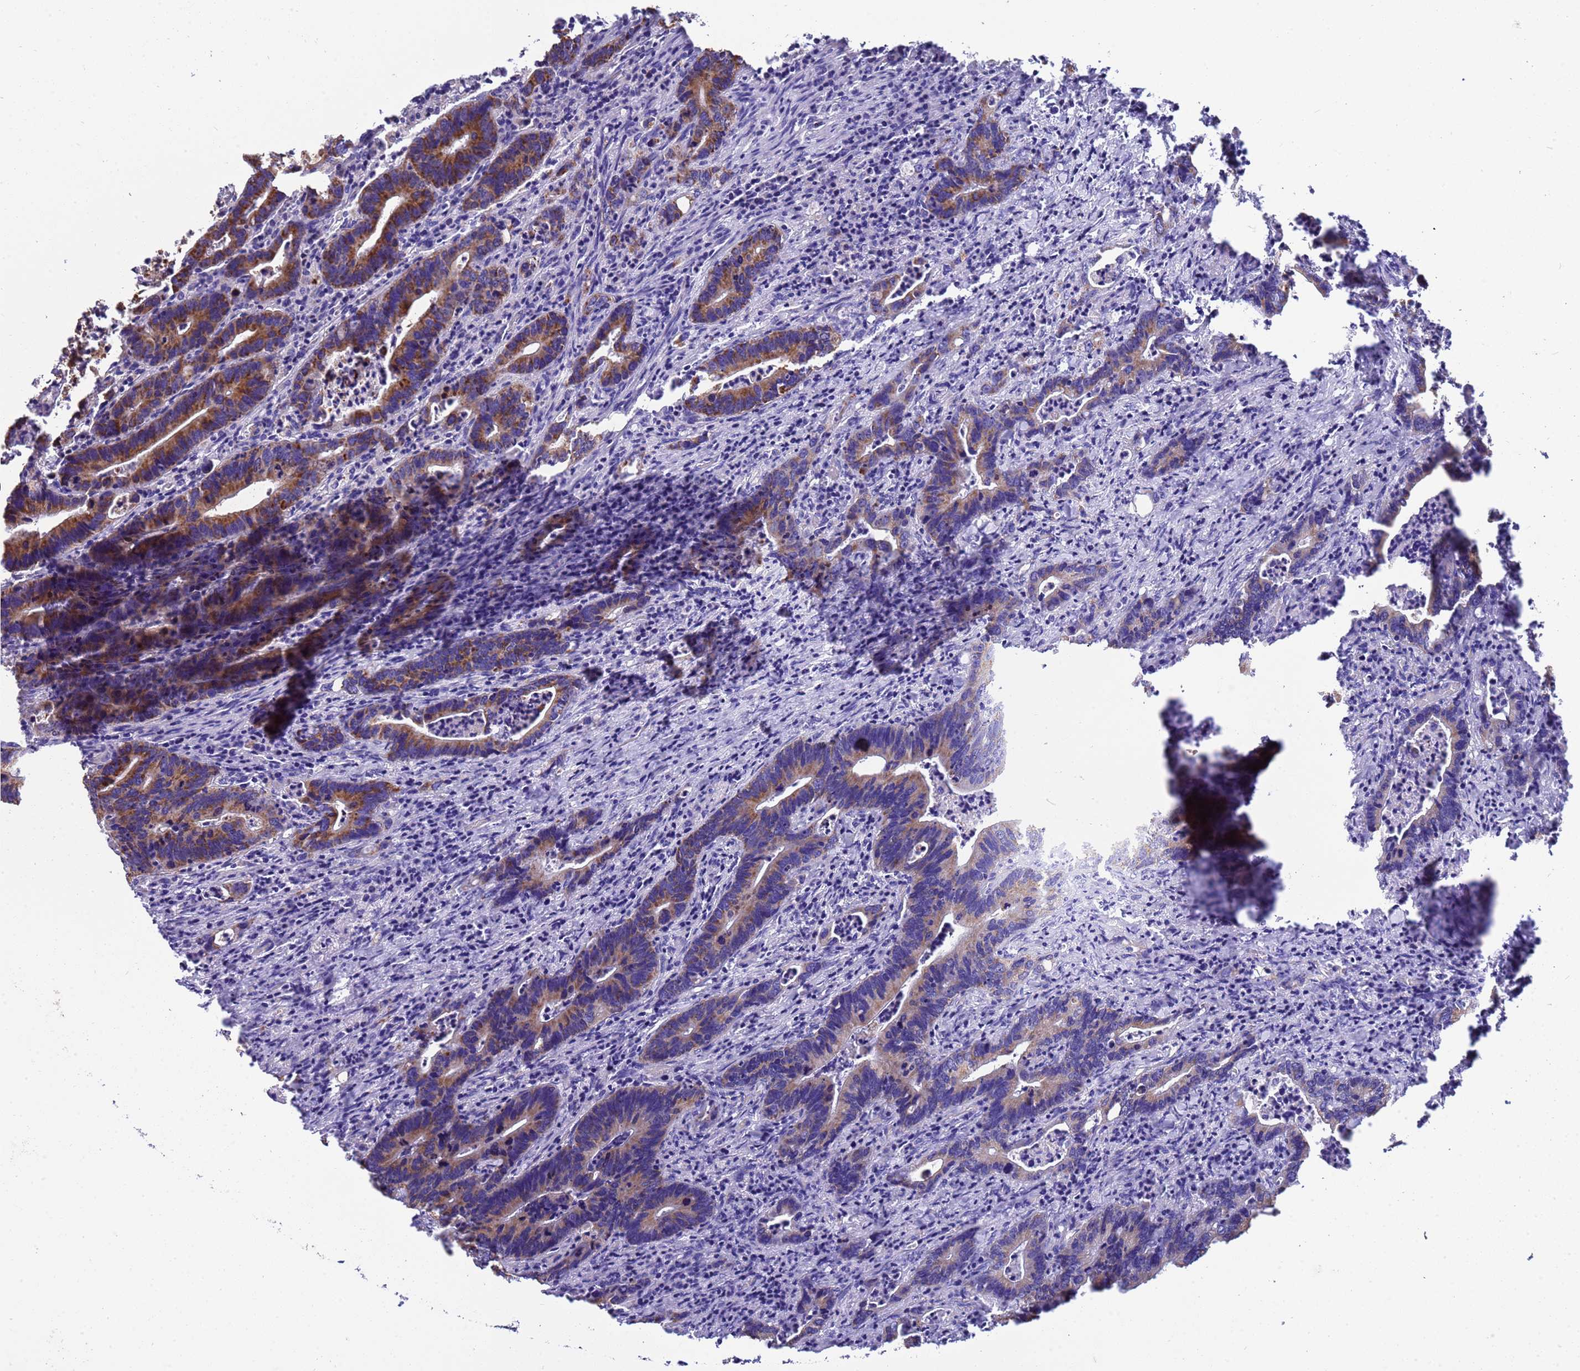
{"staining": {"intensity": "moderate", "quantity": ">75%", "location": "cytoplasmic/membranous"}, "tissue": "colorectal cancer", "cell_type": "Tumor cells", "image_type": "cancer", "snomed": [{"axis": "morphology", "description": "Adenocarcinoma, NOS"}, {"axis": "topography", "description": "Colon"}], "caption": "An image of human colorectal cancer stained for a protein demonstrates moderate cytoplasmic/membranous brown staining in tumor cells.", "gene": "RNF165", "patient": {"sex": "female", "age": 75}}